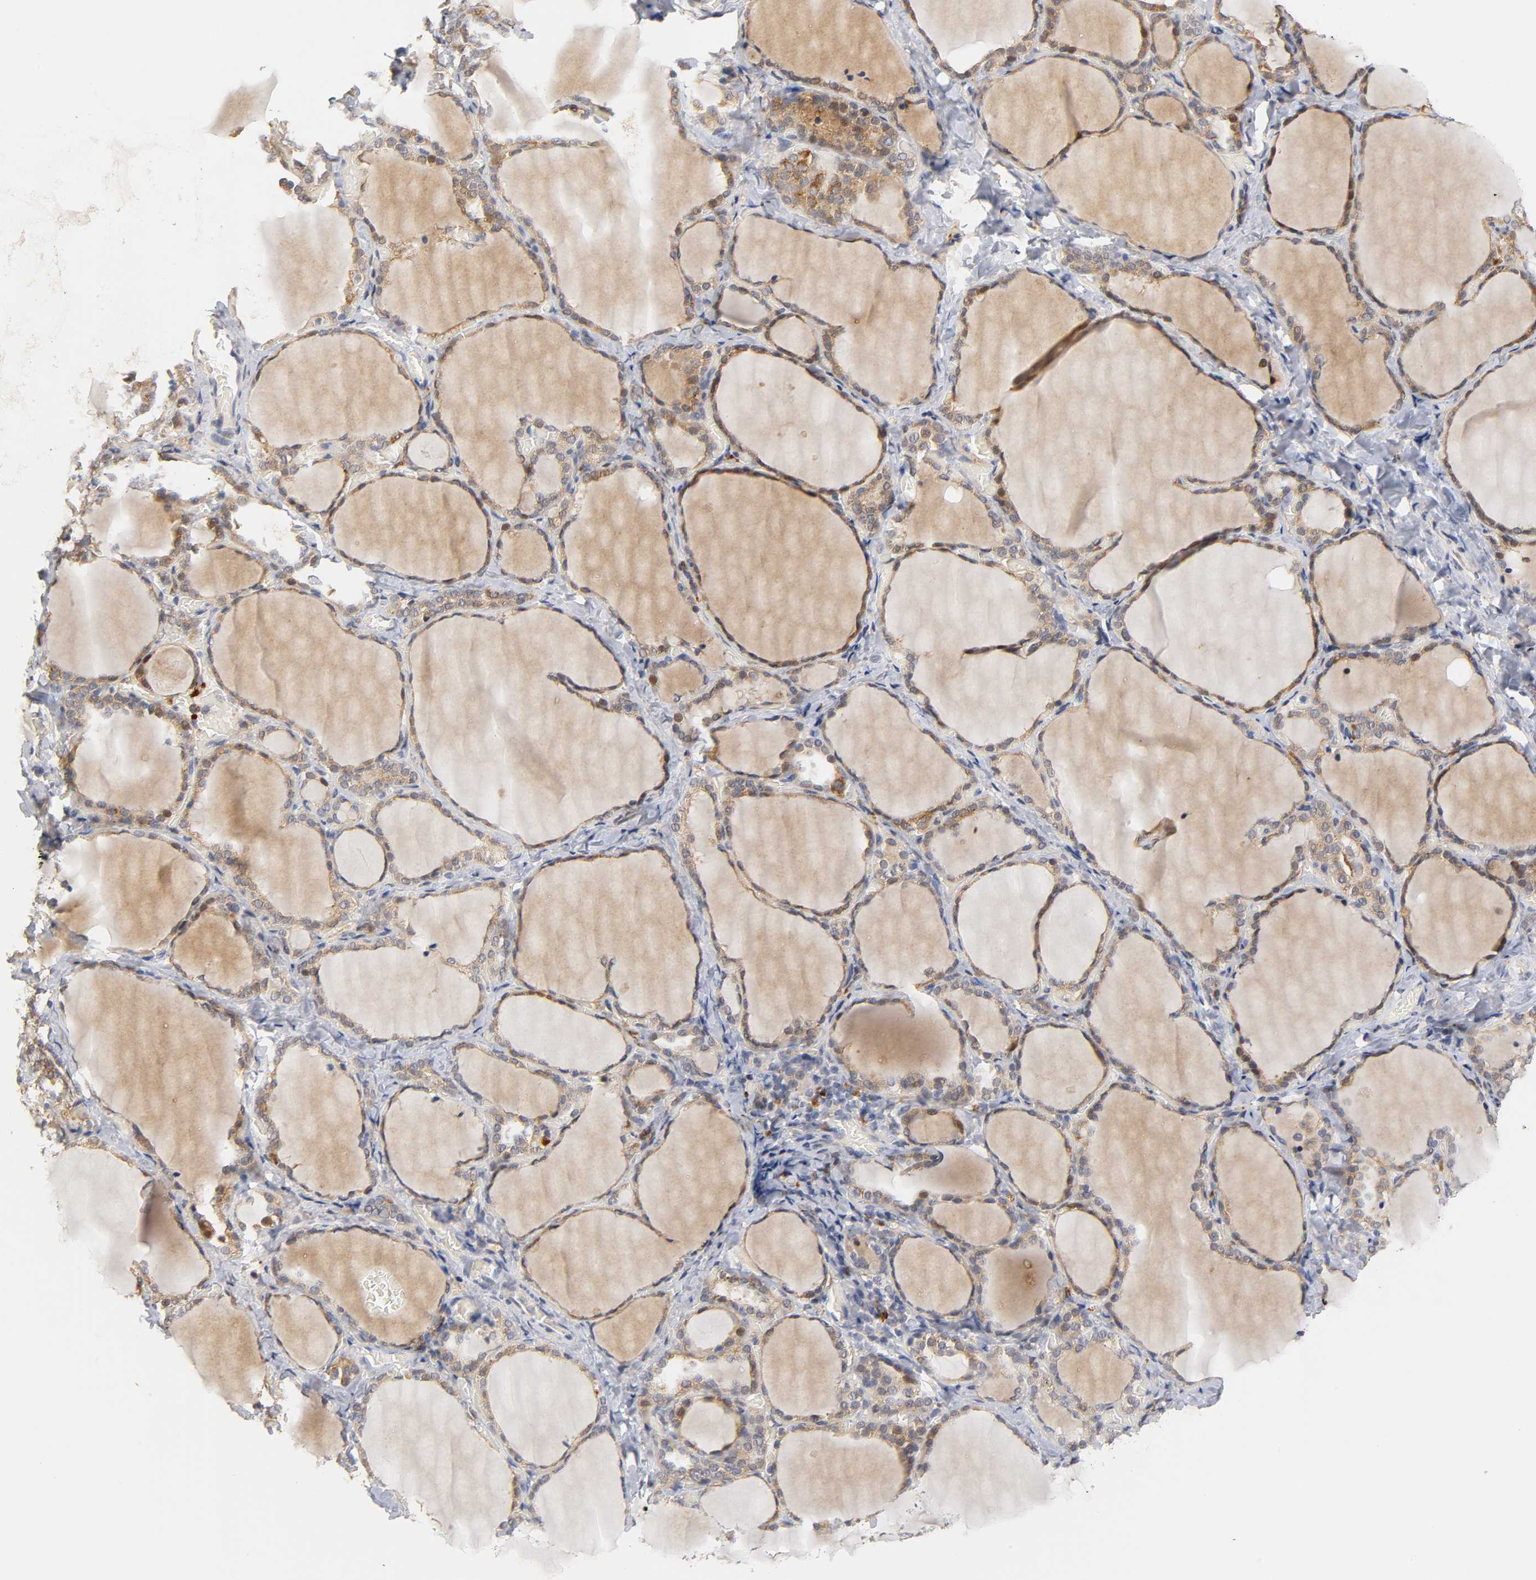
{"staining": {"intensity": "strong", "quantity": ">75%", "location": "cytoplasmic/membranous,nuclear"}, "tissue": "thyroid gland", "cell_type": "Glandular cells", "image_type": "normal", "snomed": [{"axis": "morphology", "description": "Normal tissue, NOS"}, {"axis": "morphology", "description": "Papillary adenocarcinoma, NOS"}, {"axis": "topography", "description": "Thyroid gland"}], "caption": "The histopathology image exhibits immunohistochemical staining of benign thyroid gland. There is strong cytoplasmic/membranous,nuclear staining is present in approximately >75% of glandular cells. Using DAB (brown) and hematoxylin (blue) stains, captured at high magnification using brightfield microscopy.", "gene": "GSTZ1", "patient": {"sex": "female", "age": 30}}